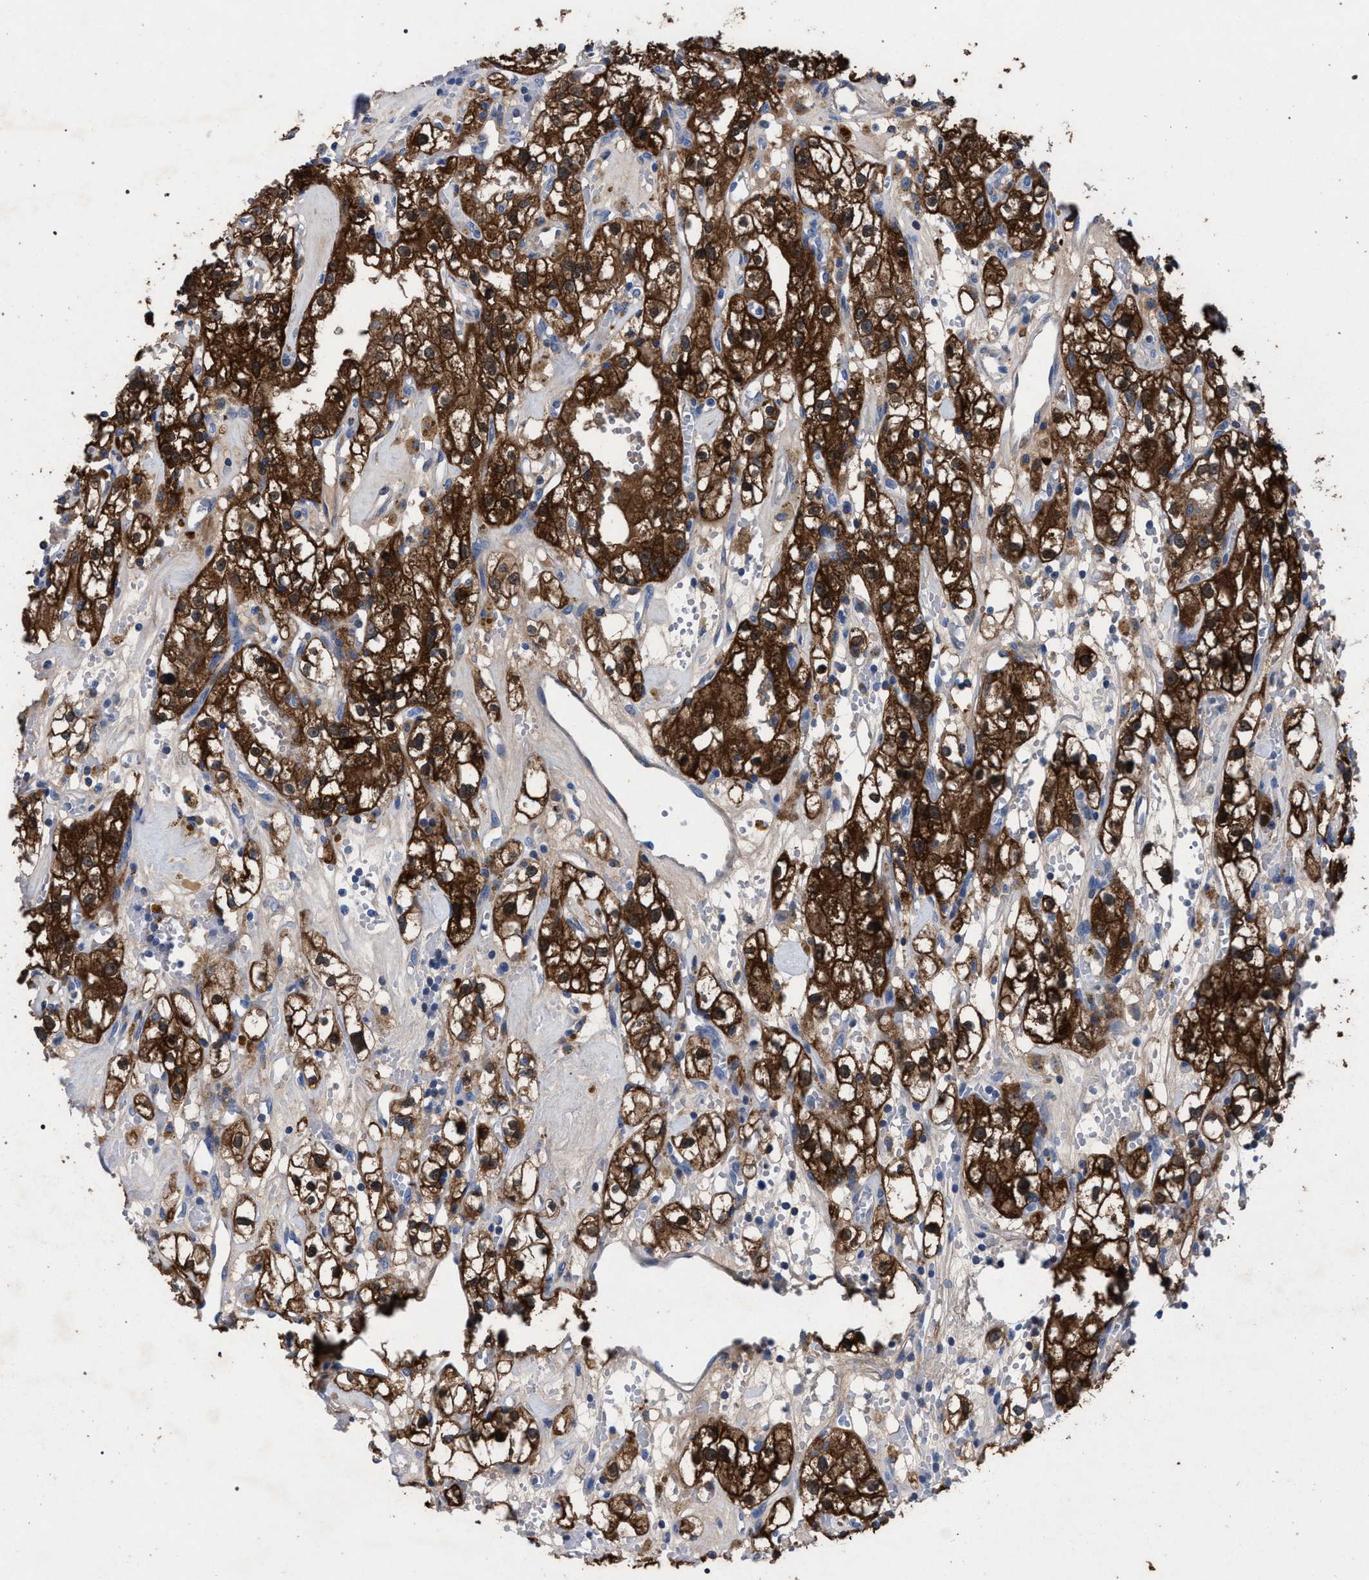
{"staining": {"intensity": "strong", "quantity": ">75%", "location": "cytoplasmic/membranous"}, "tissue": "renal cancer", "cell_type": "Tumor cells", "image_type": "cancer", "snomed": [{"axis": "morphology", "description": "Adenocarcinoma, NOS"}, {"axis": "topography", "description": "Kidney"}], "caption": "Brown immunohistochemical staining in human adenocarcinoma (renal) shows strong cytoplasmic/membranous staining in about >75% of tumor cells.", "gene": "CRYZ", "patient": {"sex": "male", "age": 56}}